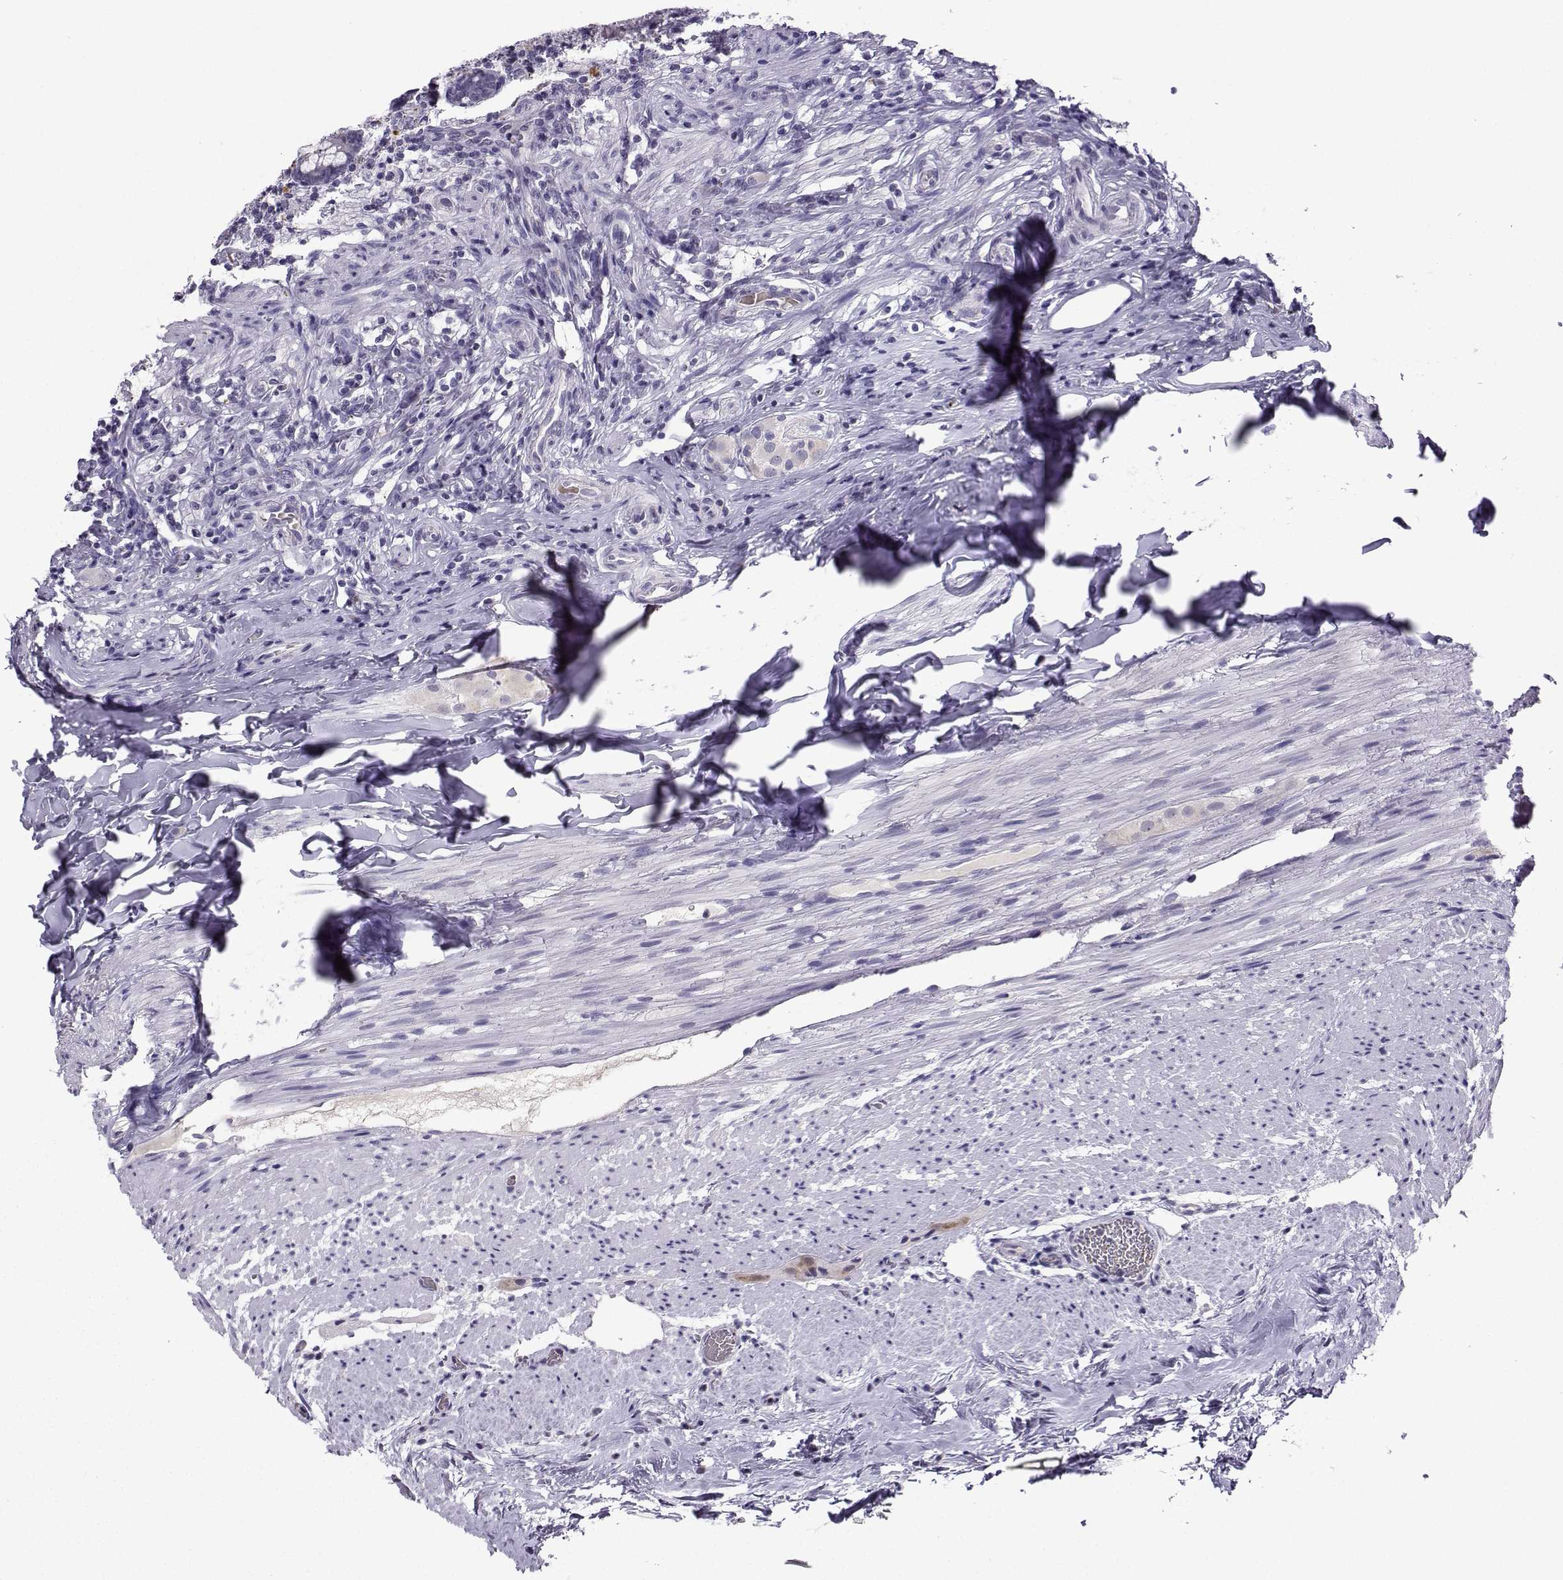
{"staining": {"intensity": "negative", "quantity": "none", "location": "none"}, "tissue": "appendix", "cell_type": "Glandular cells", "image_type": "normal", "snomed": [{"axis": "morphology", "description": "Normal tissue, NOS"}, {"axis": "topography", "description": "Appendix"}], "caption": "Appendix stained for a protein using immunohistochemistry reveals no positivity glandular cells.", "gene": "LRFN2", "patient": {"sex": "male", "age": 47}}